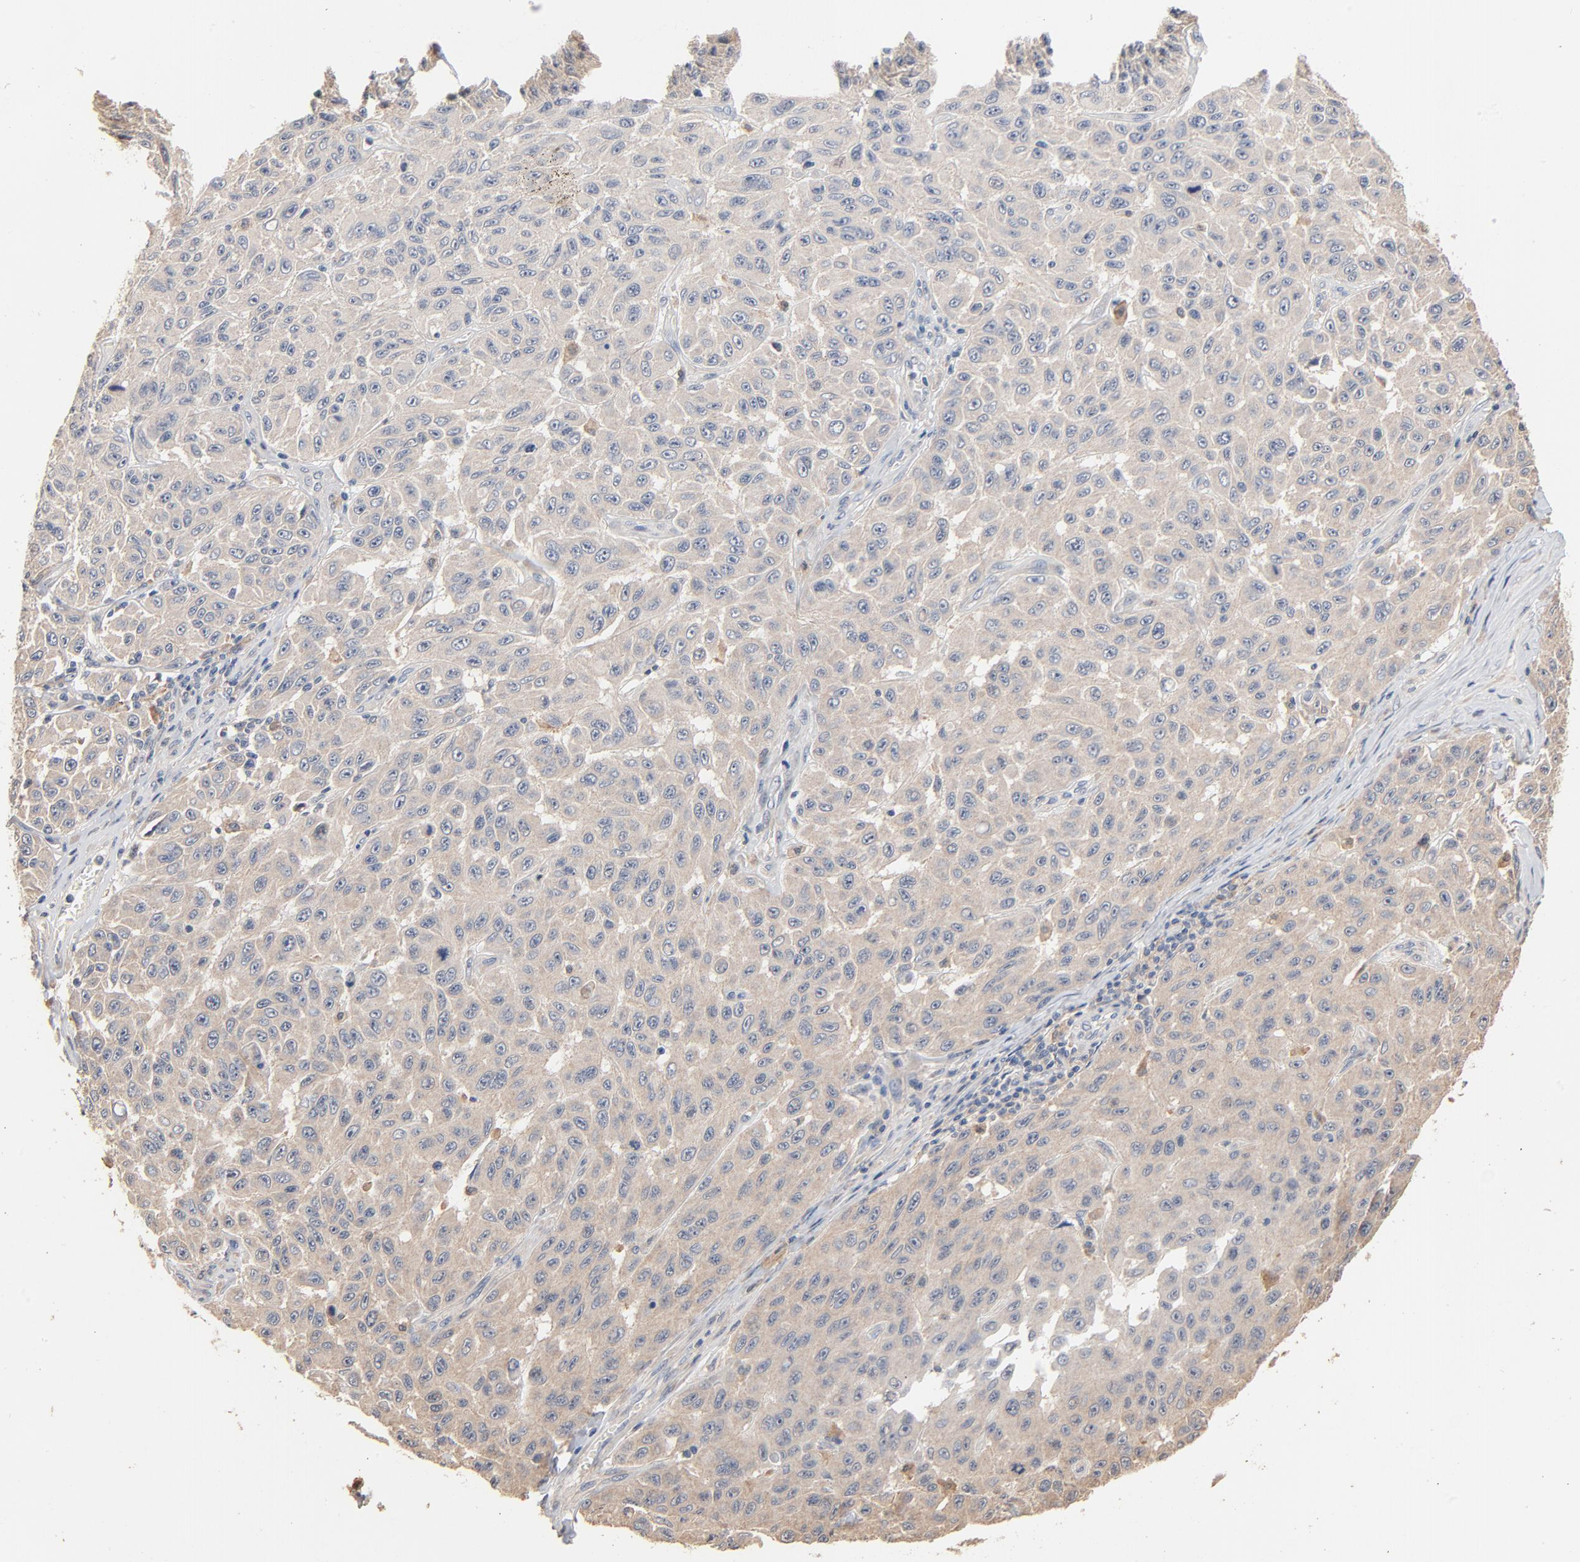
{"staining": {"intensity": "weak", "quantity": ">75%", "location": "cytoplasmic/membranous"}, "tissue": "melanoma", "cell_type": "Tumor cells", "image_type": "cancer", "snomed": [{"axis": "morphology", "description": "Malignant melanoma, NOS"}, {"axis": "topography", "description": "Skin"}], "caption": "Approximately >75% of tumor cells in human malignant melanoma reveal weak cytoplasmic/membranous protein staining as visualized by brown immunohistochemical staining.", "gene": "ZDHHC8", "patient": {"sex": "male", "age": 30}}